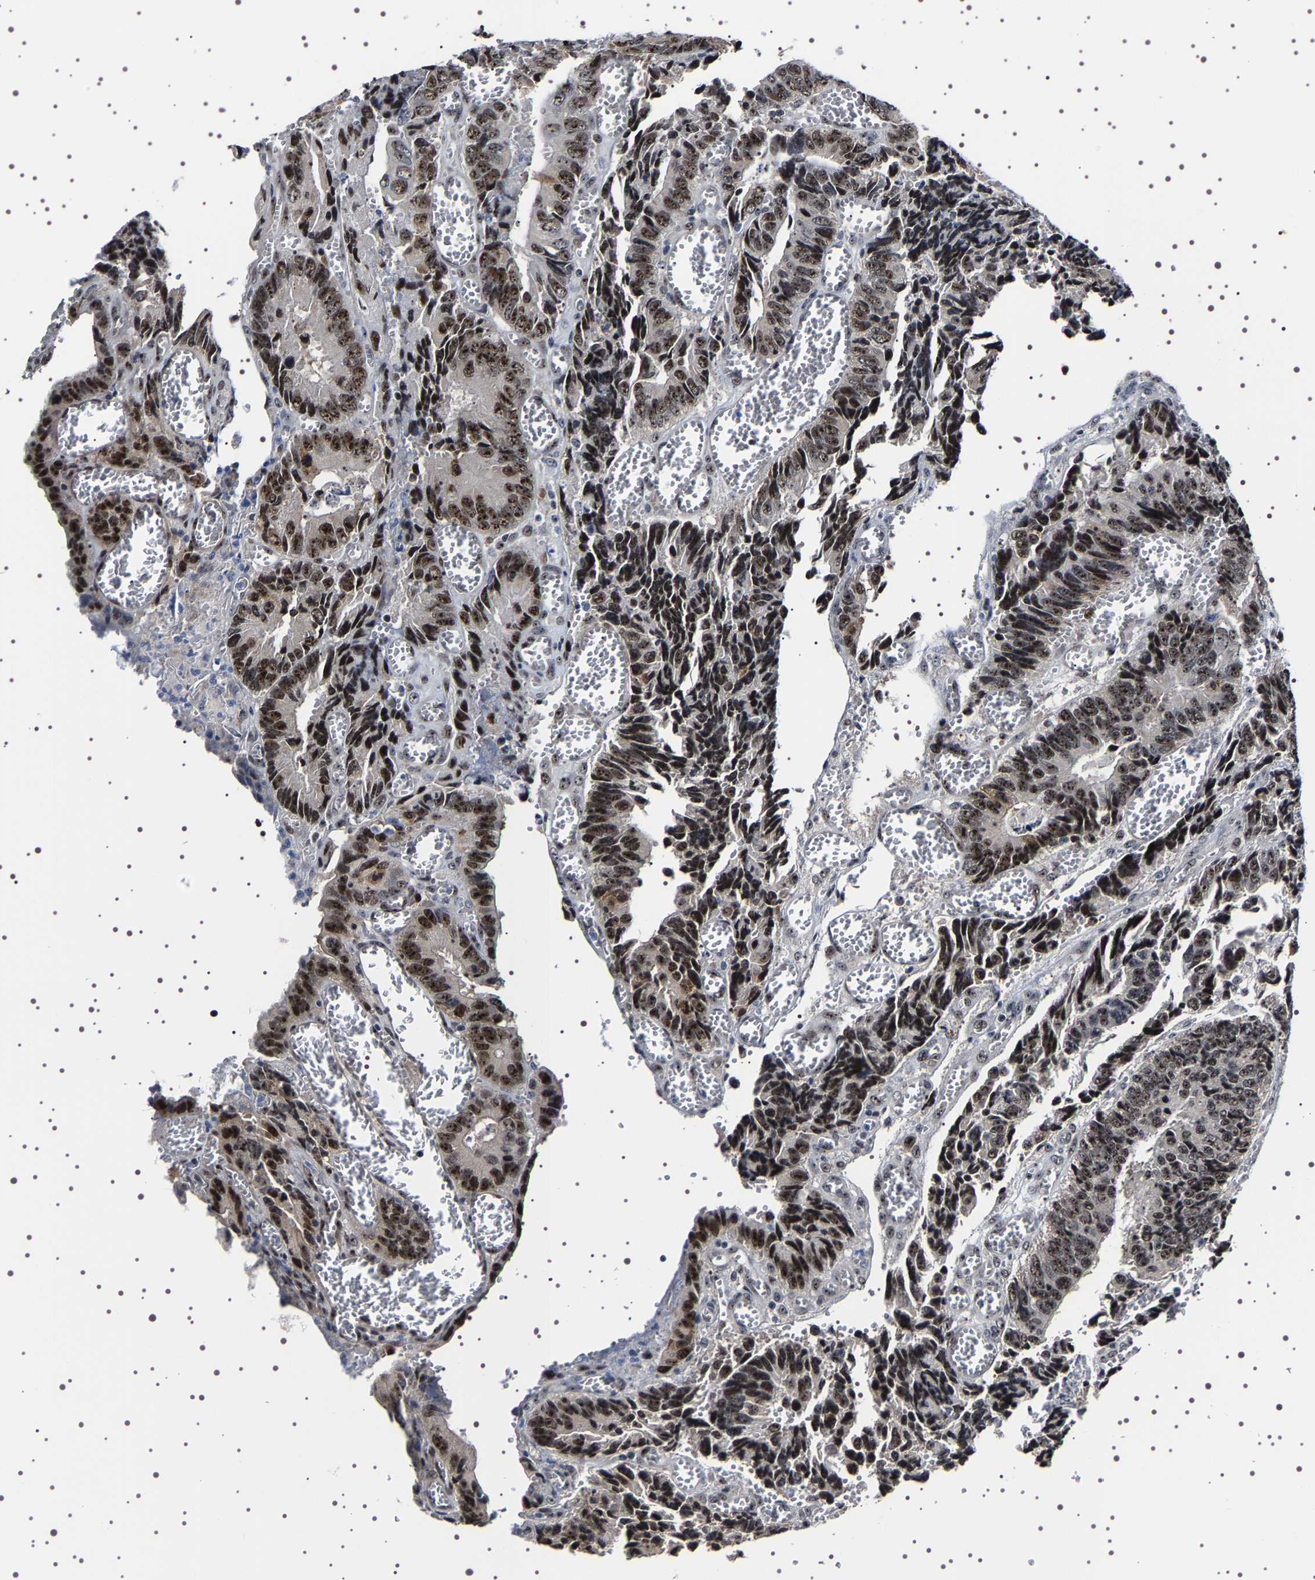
{"staining": {"intensity": "strong", "quantity": ">75%", "location": "nuclear"}, "tissue": "colorectal cancer", "cell_type": "Tumor cells", "image_type": "cancer", "snomed": [{"axis": "morphology", "description": "Adenocarcinoma, NOS"}, {"axis": "topography", "description": "Colon"}], "caption": "Colorectal cancer stained for a protein demonstrates strong nuclear positivity in tumor cells. The protein is stained brown, and the nuclei are stained in blue (DAB IHC with brightfield microscopy, high magnification).", "gene": "GNL3", "patient": {"sex": "male", "age": 72}}